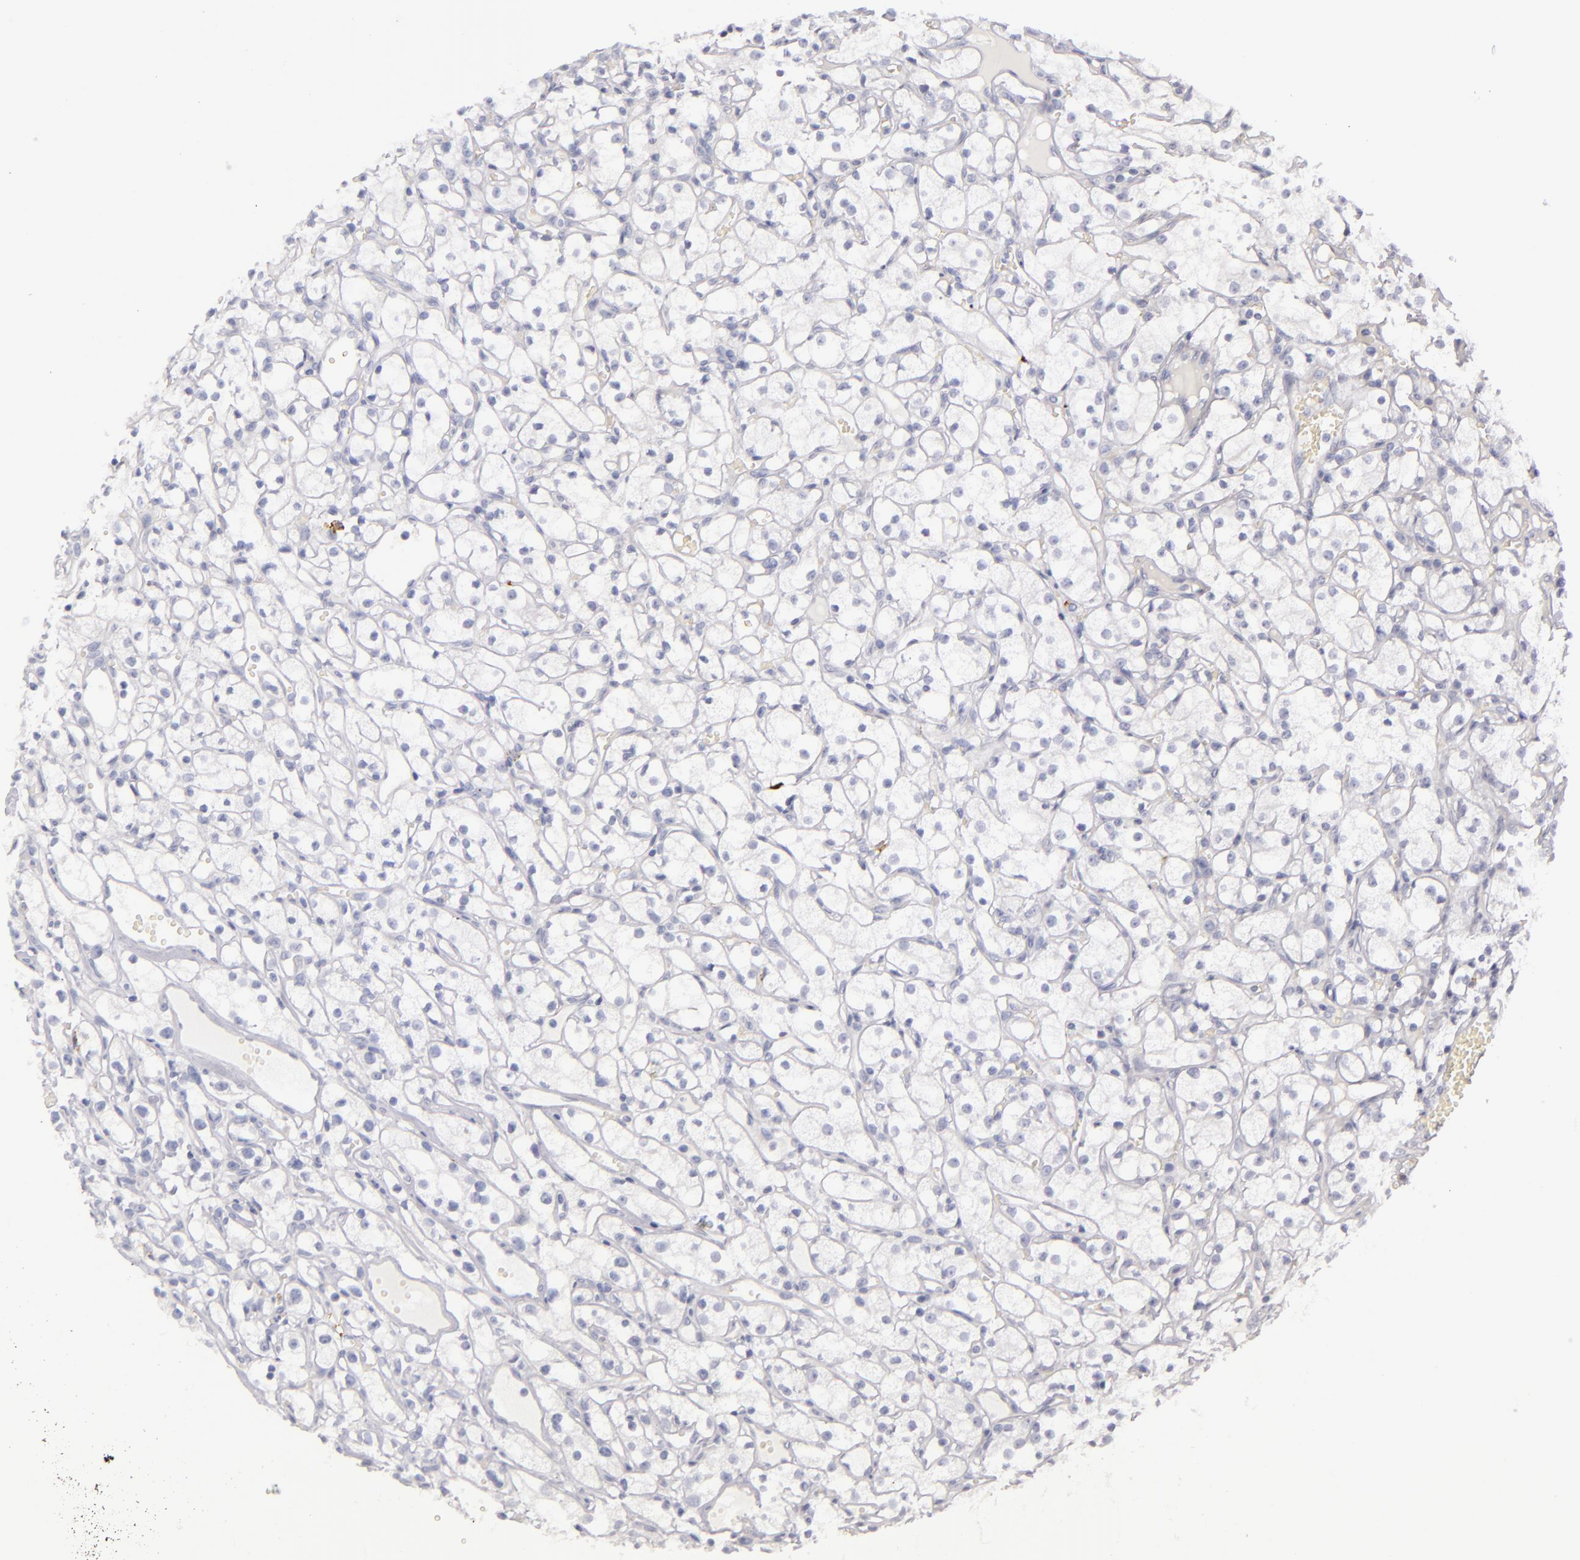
{"staining": {"intensity": "negative", "quantity": "none", "location": "none"}, "tissue": "renal cancer", "cell_type": "Tumor cells", "image_type": "cancer", "snomed": [{"axis": "morphology", "description": "Adenocarcinoma, NOS"}, {"axis": "topography", "description": "Kidney"}], "caption": "A micrograph of human renal adenocarcinoma is negative for staining in tumor cells.", "gene": "CD207", "patient": {"sex": "male", "age": 61}}